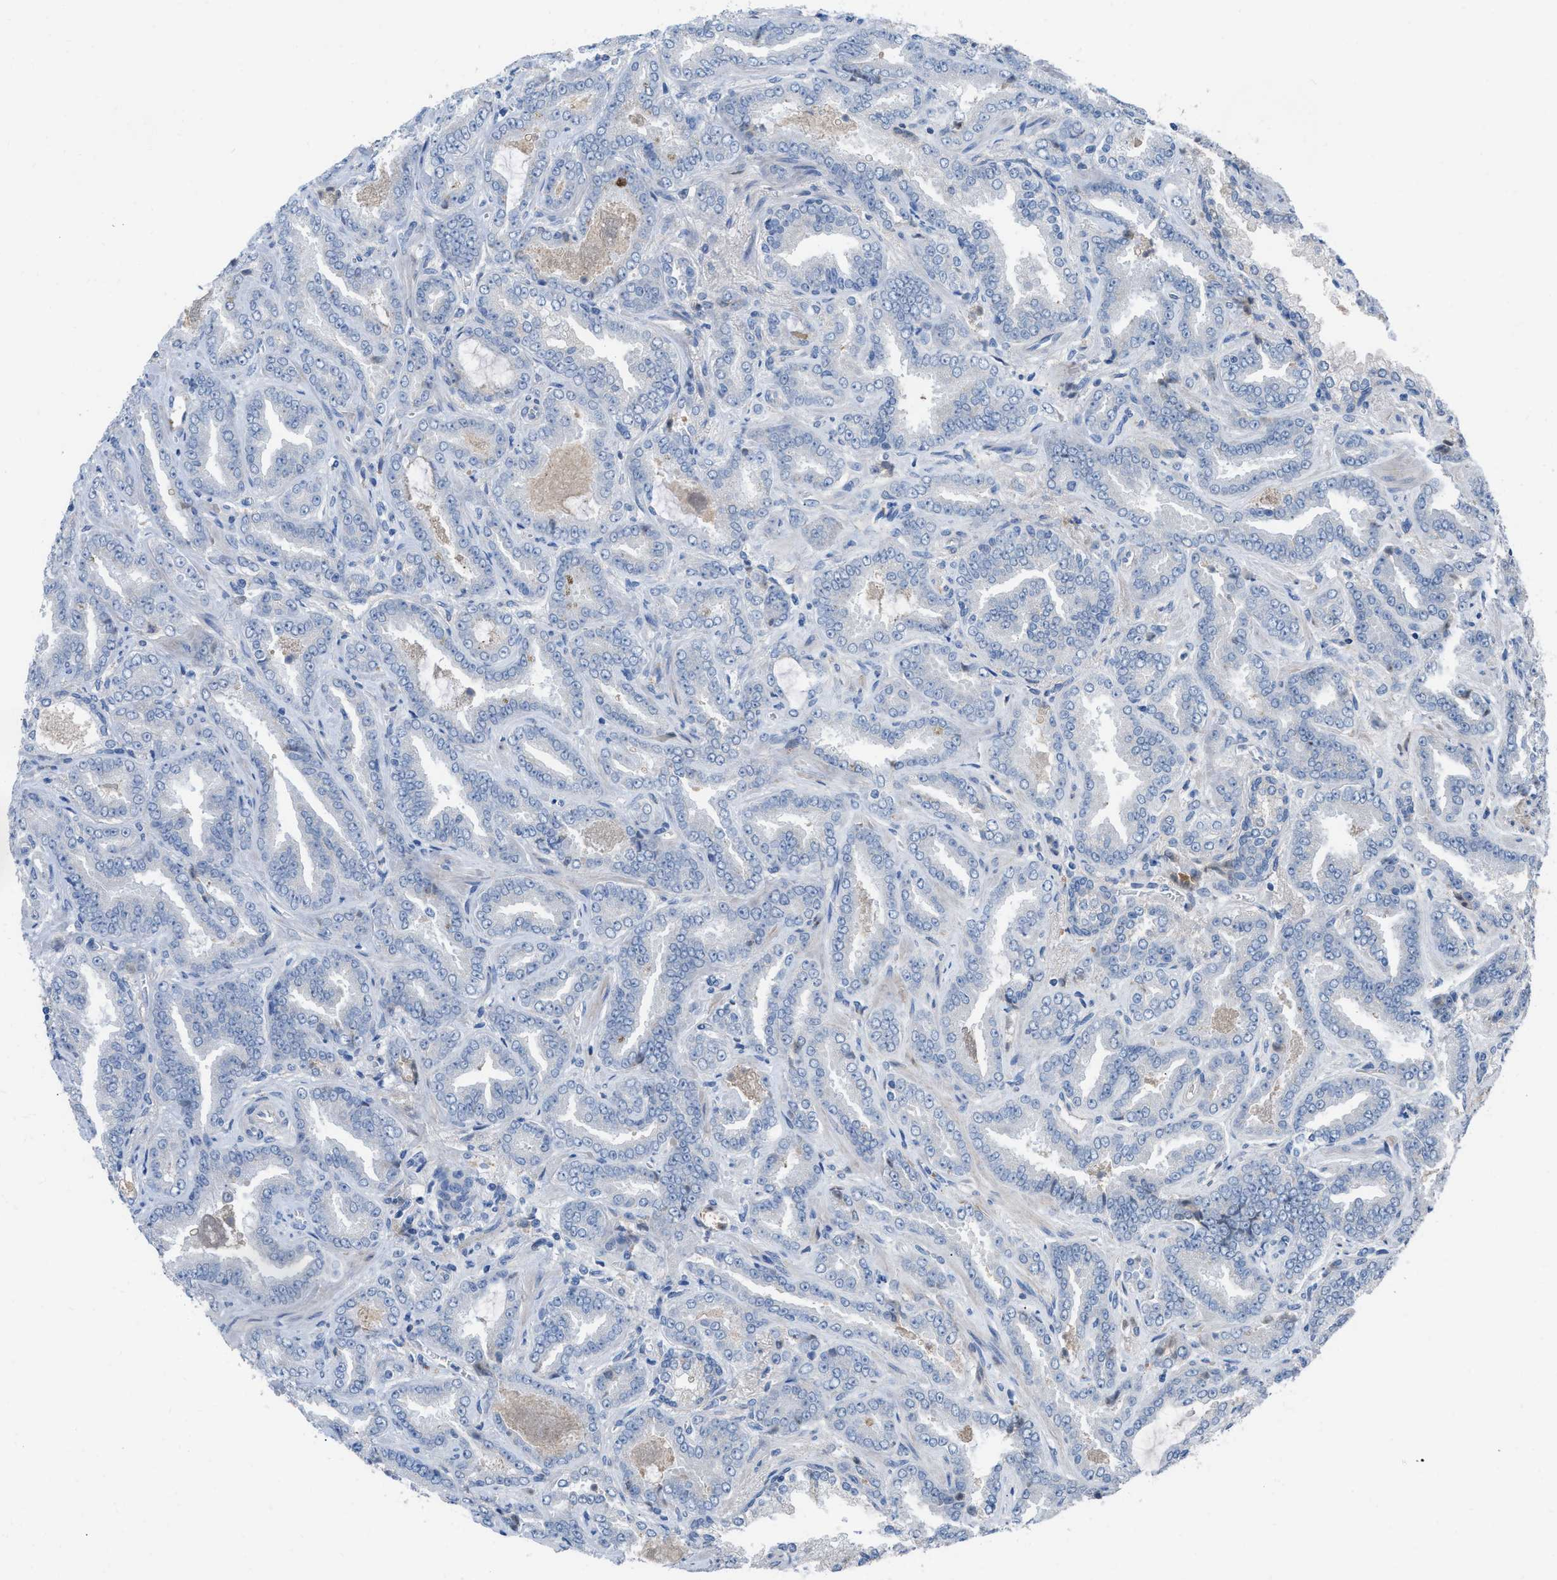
{"staining": {"intensity": "negative", "quantity": "none", "location": "none"}, "tissue": "prostate cancer", "cell_type": "Tumor cells", "image_type": "cancer", "snomed": [{"axis": "morphology", "description": "Adenocarcinoma, Low grade"}, {"axis": "topography", "description": "Prostate"}], "caption": "Protein analysis of prostate cancer (low-grade adenocarcinoma) displays no significant positivity in tumor cells. The staining is performed using DAB brown chromogen with nuclei counter-stained in using hematoxylin.", "gene": "HPX", "patient": {"sex": "male", "age": 60}}